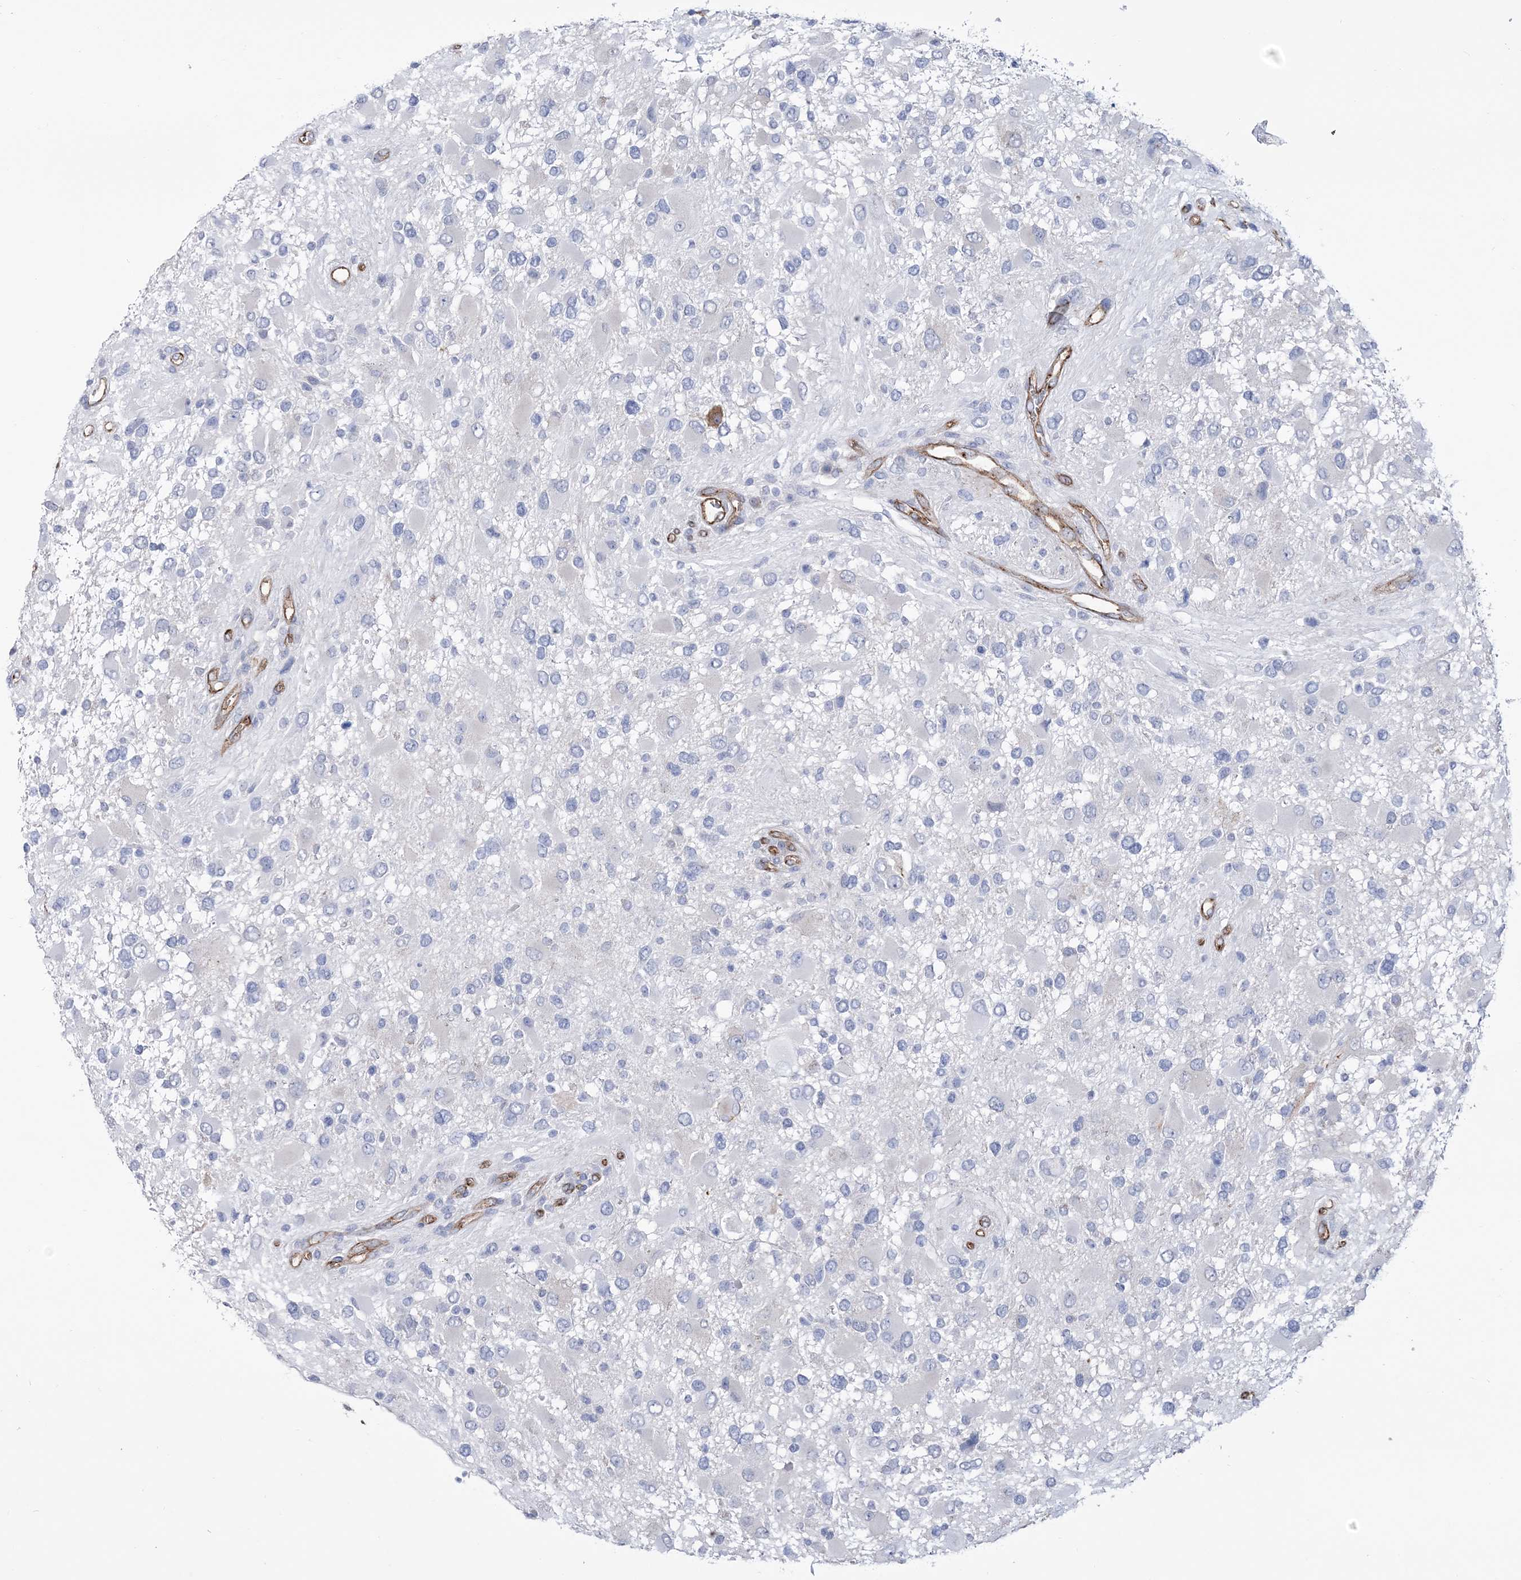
{"staining": {"intensity": "negative", "quantity": "none", "location": "none"}, "tissue": "glioma", "cell_type": "Tumor cells", "image_type": "cancer", "snomed": [{"axis": "morphology", "description": "Glioma, malignant, High grade"}, {"axis": "topography", "description": "Brain"}], "caption": "This is an immunohistochemistry histopathology image of human glioma. There is no staining in tumor cells.", "gene": "RAB11FIP5", "patient": {"sex": "male", "age": 53}}